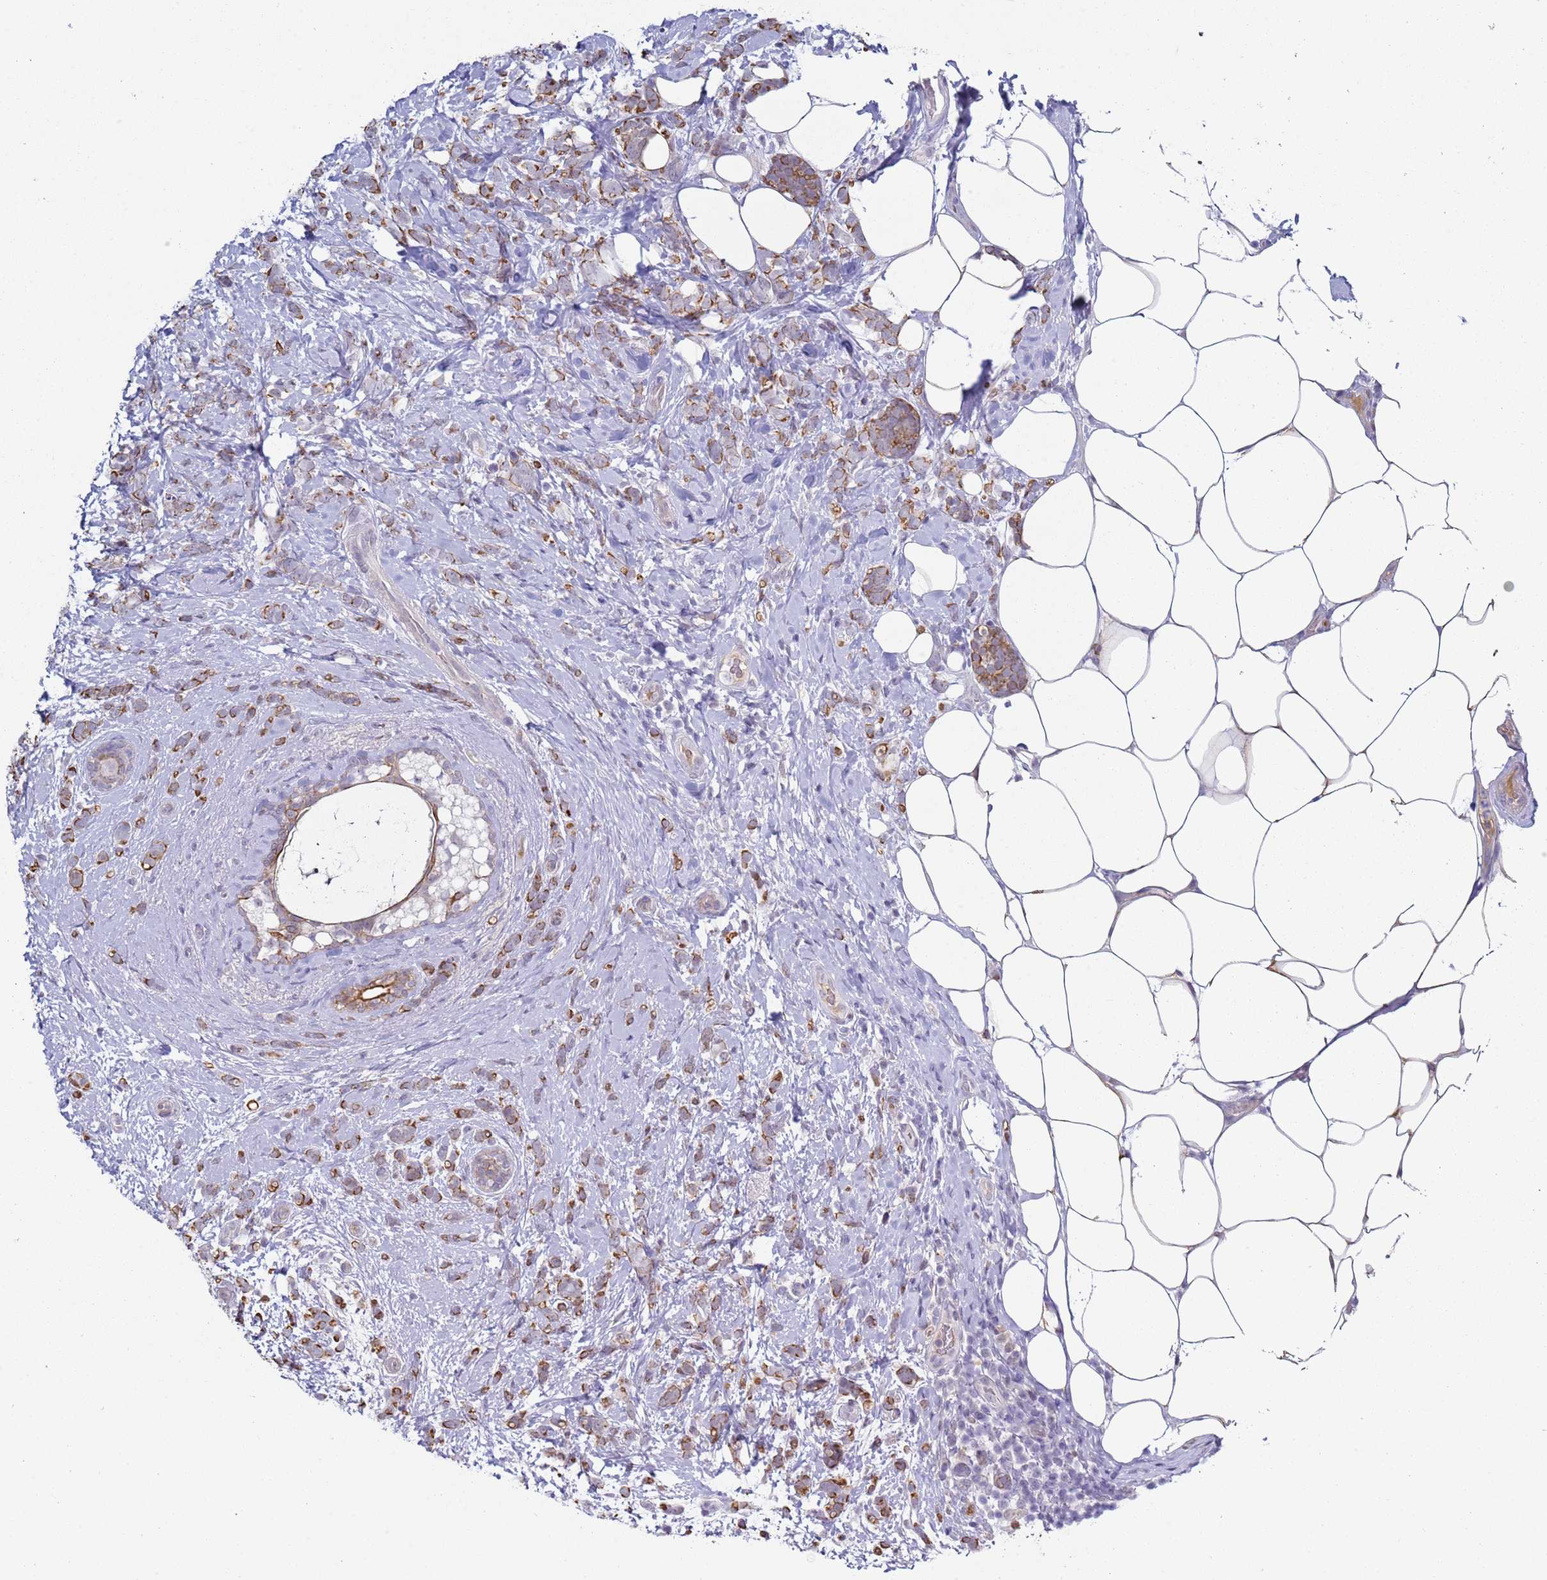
{"staining": {"intensity": "moderate", "quantity": ">75%", "location": "cytoplasmic/membranous"}, "tissue": "breast cancer", "cell_type": "Tumor cells", "image_type": "cancer", "snomed": [{"axis": "morphology", "description": "Lobular carcinoma"}, {"axis": "topography", "description": "Breast"}], "caption": "This photomicrograph displays immunohistochemistry staining of human breast cancer, with medium moderate cytoplasmic/membranous expression in approximately >75% of tumor cells.", "gene": "NPAP1", "patient": {"sex": "female", "age": 58}}